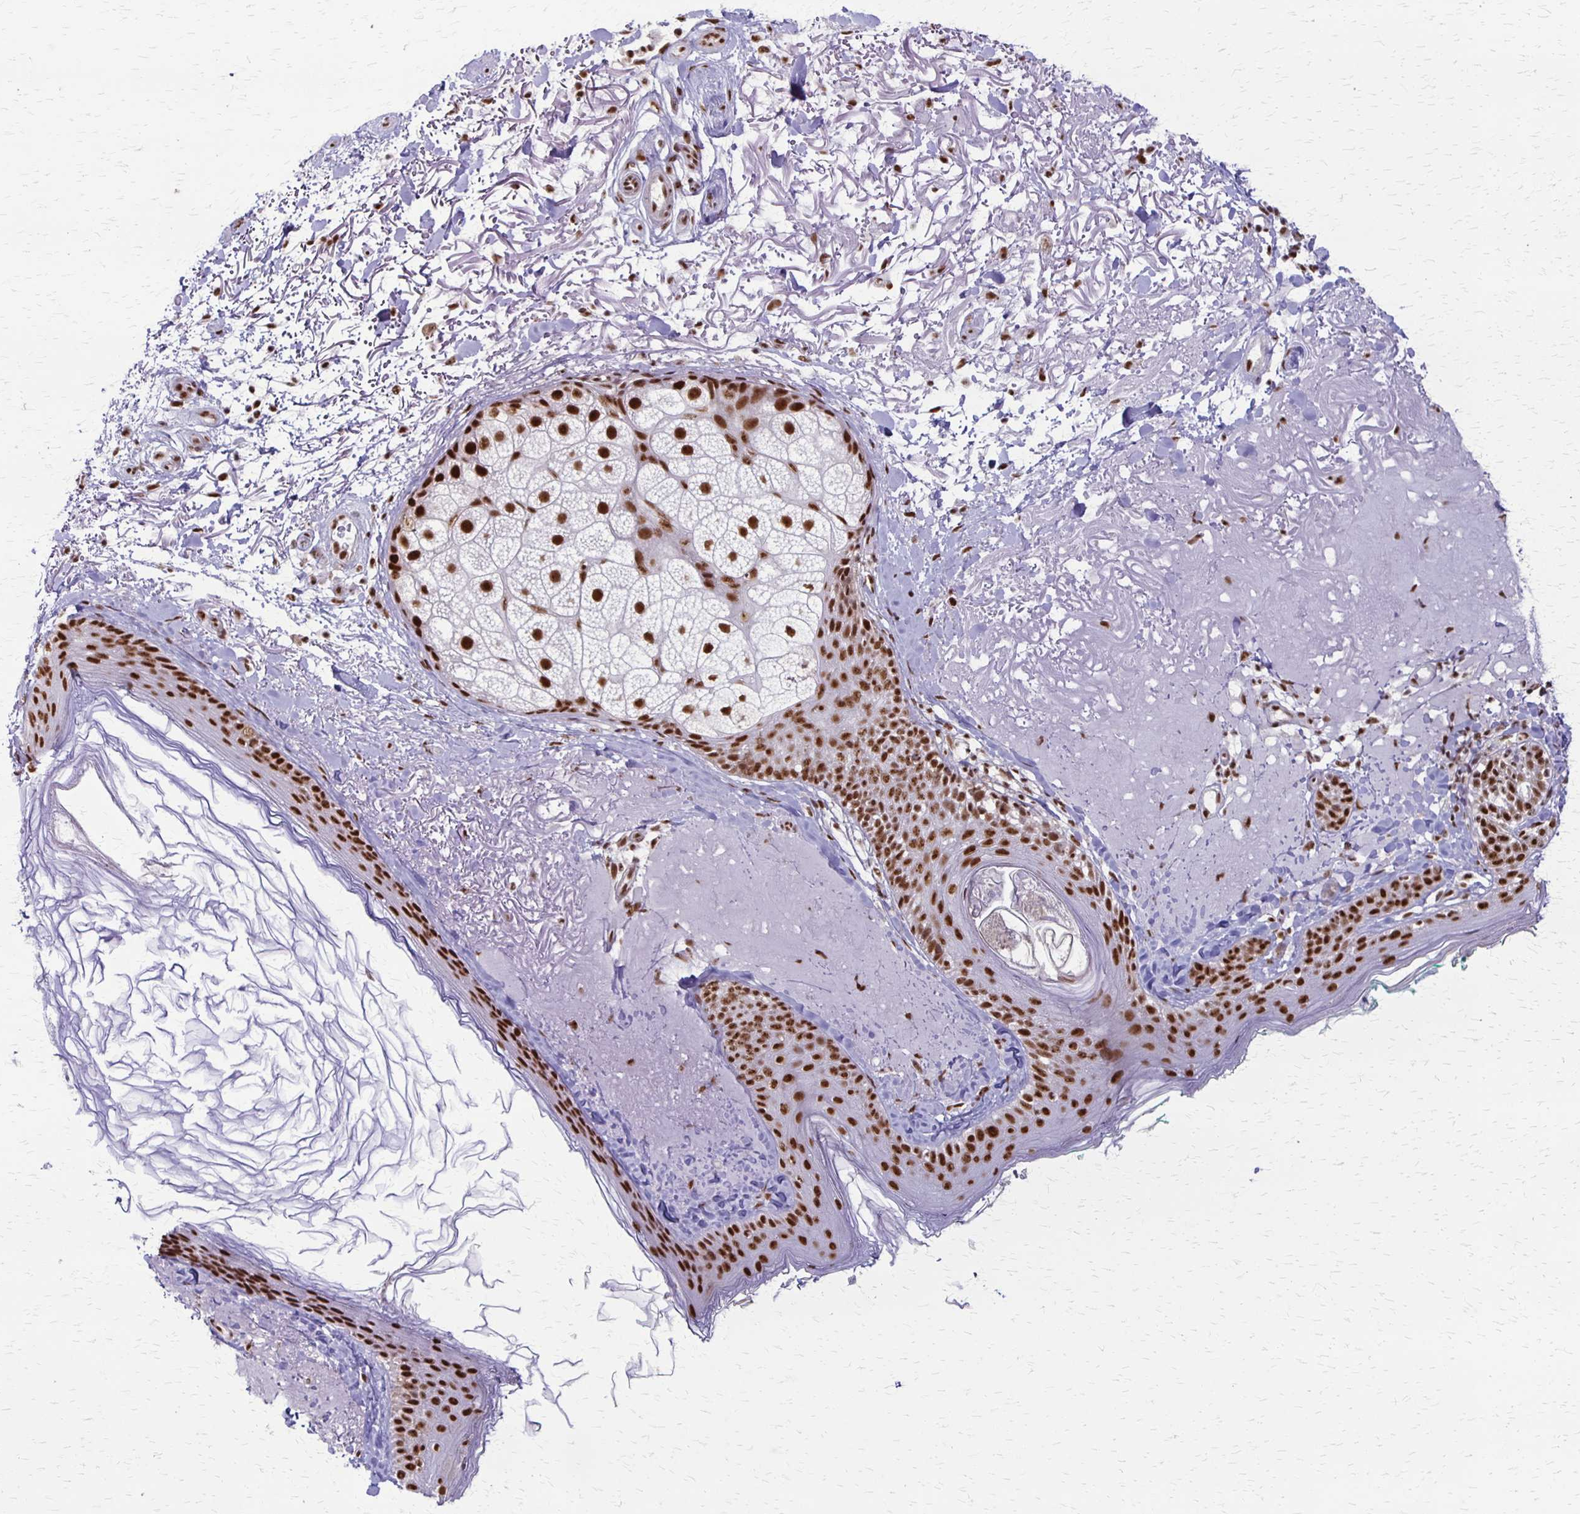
{"staining": {"intensity": "strong", "quantity": ">75%", "location": "nuclear"}, "tissue": "skin", "cell_type": "Fibroblasts", "image_type": "normal", "snomed": [{"axis": "morphology", "description": "Normal tissue, NOS"}, {"axis": "topography", "description": "Skin"}], "caption": "Fibroblasts demonstrate high levels of strong nuclear expression in about >75% of cells in normal skin.", "gene": "XRCC6", "patient": {"sex": "male", "age": 73}}